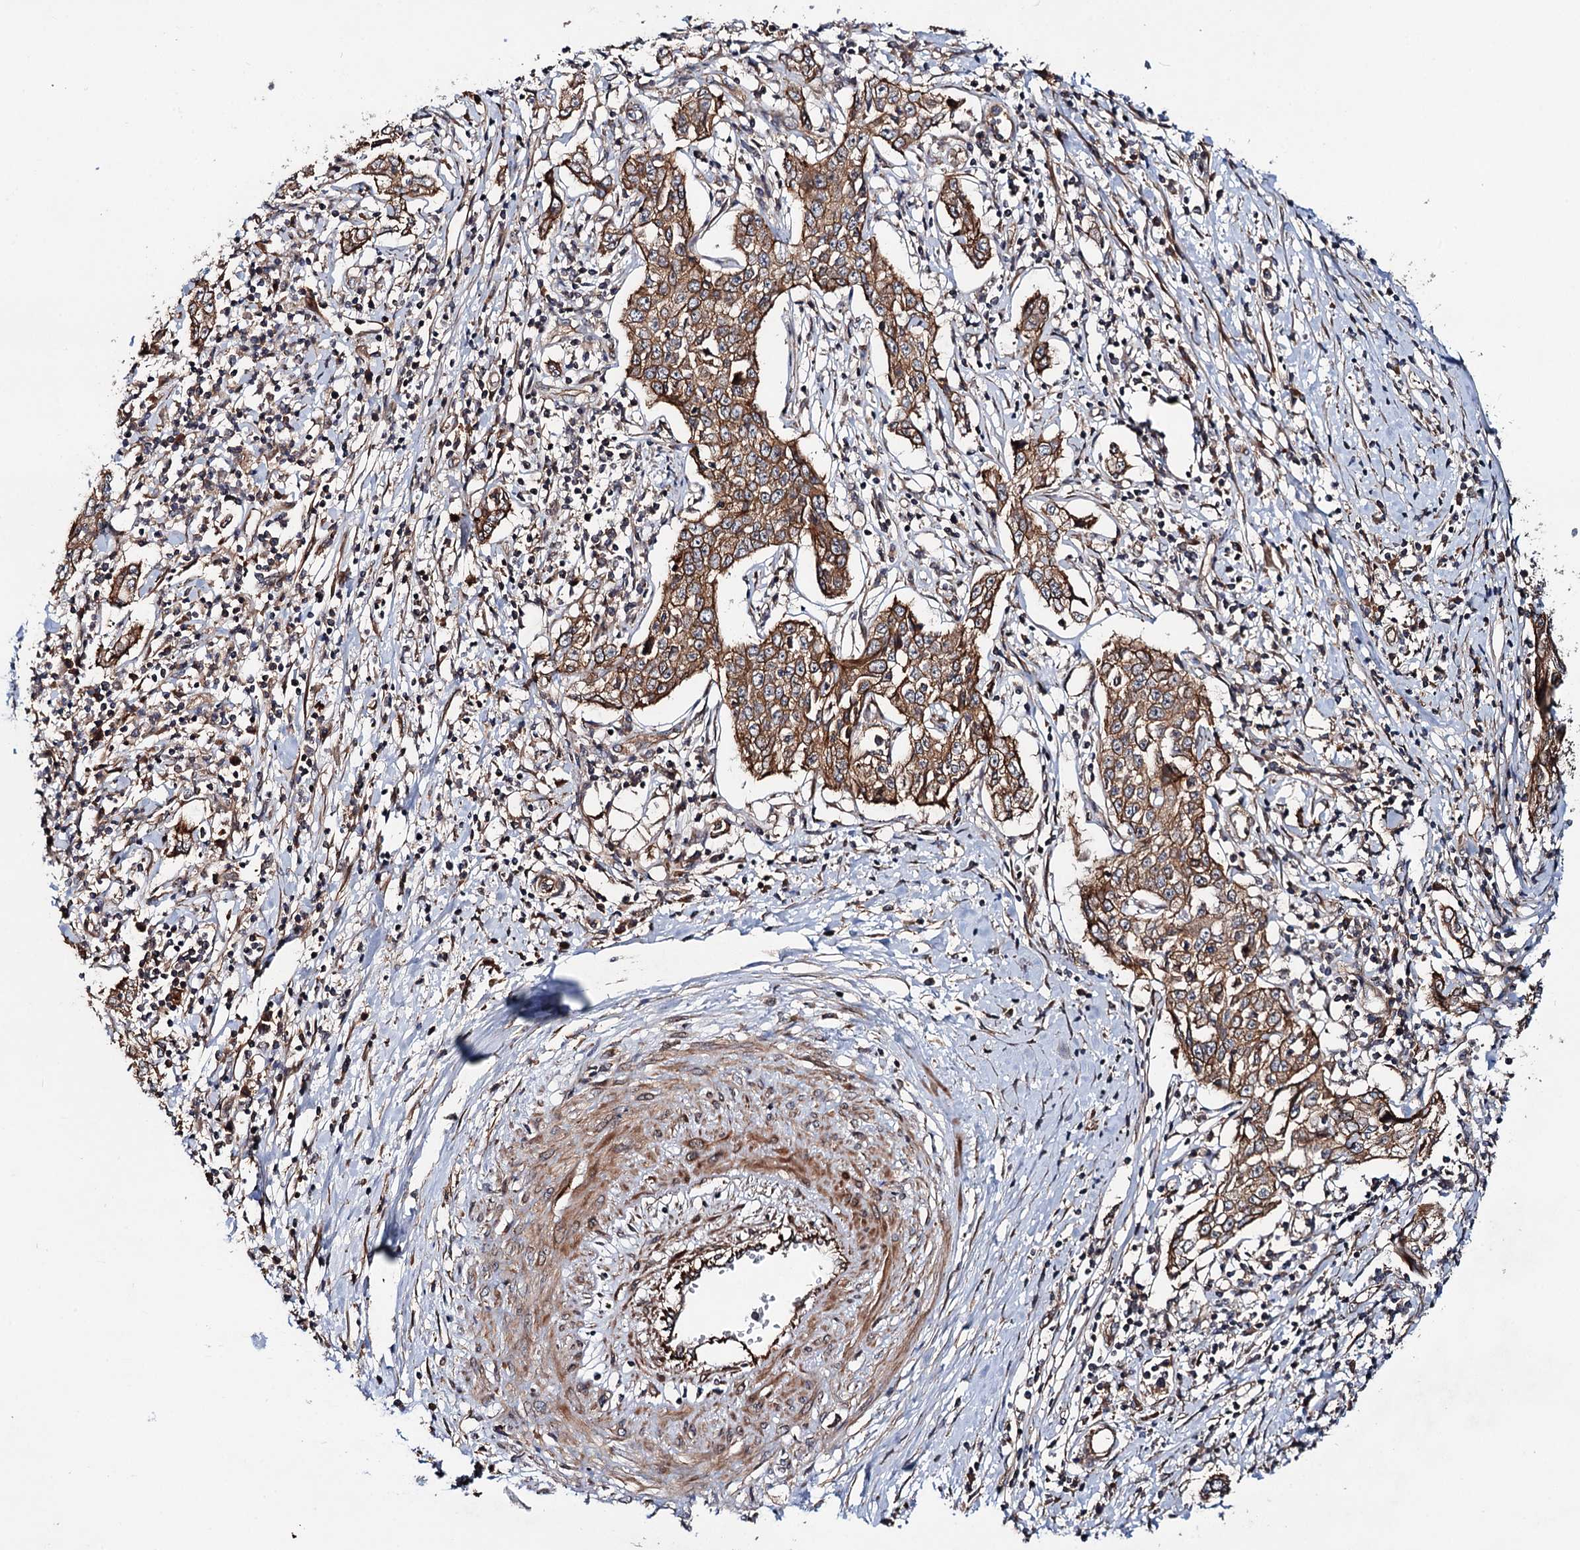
{"staining": {"intensity": "moderate", "quantity": ">75%", "location": "cytoplasmic/membranous"}, "tissue": "cervical cancer", "cell_type": "Tumor cells", "image_type": "cancer", "snomed": [{"axis": "morphology", "description": "Squamous cell carcinoma, NOS"}, {"axis": "topography", "description": "Cervix"}], "caption": "Moderate cytoplasmic/membranous positivity for a protein is seen in approximately >75% of tumor cells of cervical squamous cell carcinoma using immunohistochemistry.", "gene": "ADGRG4", "patient": {"sex": "female", "age": 35}}